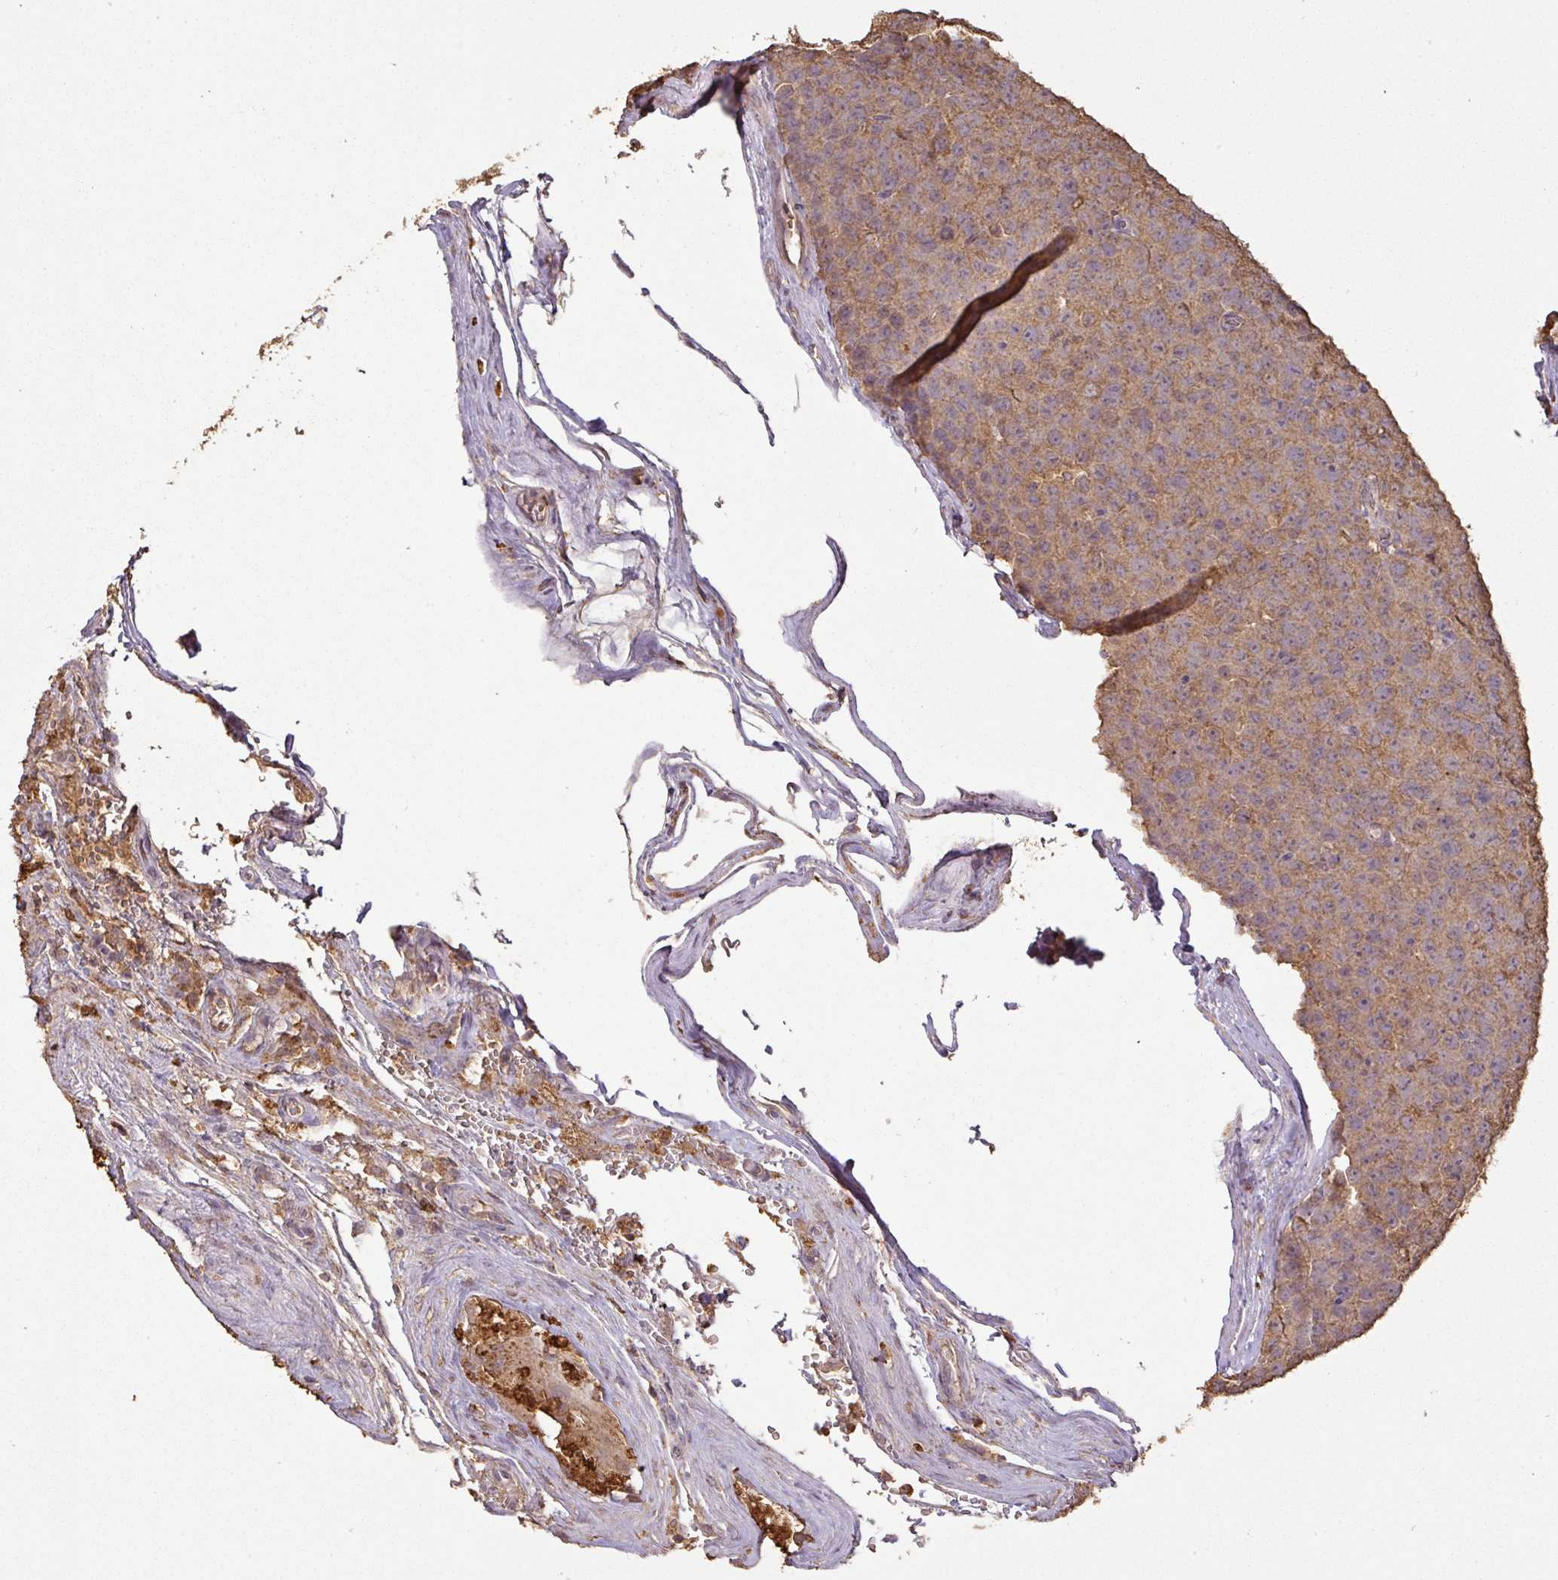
{"staining": {"intensity": "moderate", "quantity": ">75%", "location": "cytoplasmic/membranous"}, "tissue": "testis cancer", "cell_type": "Tumor cells", "image_type": "cancer", "snomed": [{"axis": "morphology", "description": "Seminoma, NOS"}, {"axis": "topography", "description": "Testis"}], "caption": "A micrograph showing moderate cytoplasmic/membranous staining in about >75% of tumor cells in testis seminoma, as visualized by brown immunohistochemical staining.", "gene": "ATAT1", "patient": {"sex": "male", "age": 71}}